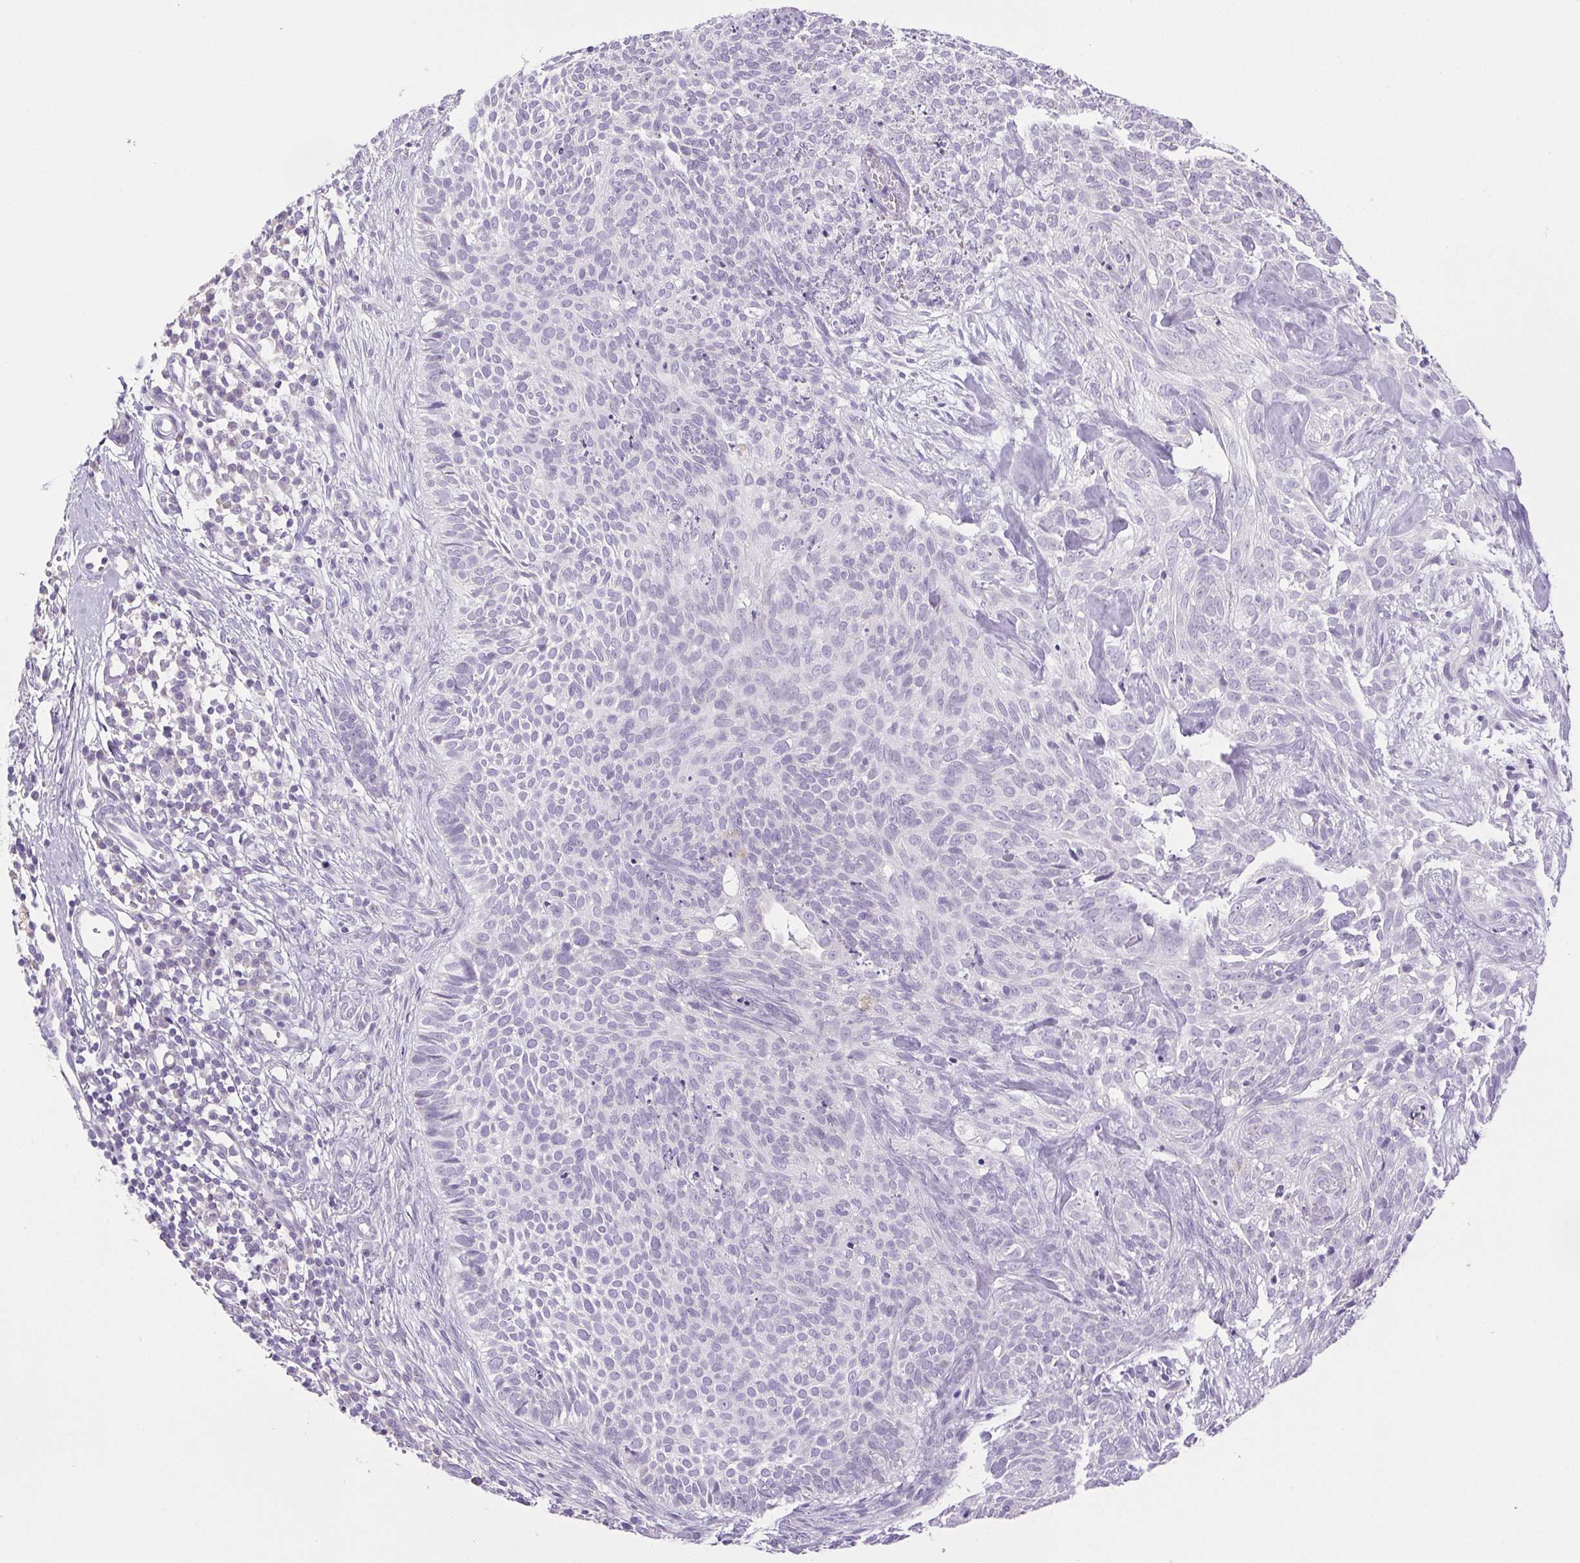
{"staining": {"intensity": "negative", "quantity": "none", "location": "none"}, "tissue": "skin cancer", "cell_type": "Tumor cells", "image_type": "cancer", "snomed": [{"axis": "morphology", "description": "Basal cell carcinoma"}, {"axis": "topography", "description": "Skin"}, {"axis": "topography", "description": "Skin of face"}], "caption": "Immunohistochemical staining of human skin cancer (basal cell carcinoma) shows no significant staining in tumor cells. (Brightfield microscopy of DAB immunohistochemistry (IHC) at high magnification).", "gene": "PAPPA2", "patient": {"sex": "female", "age": 82}}